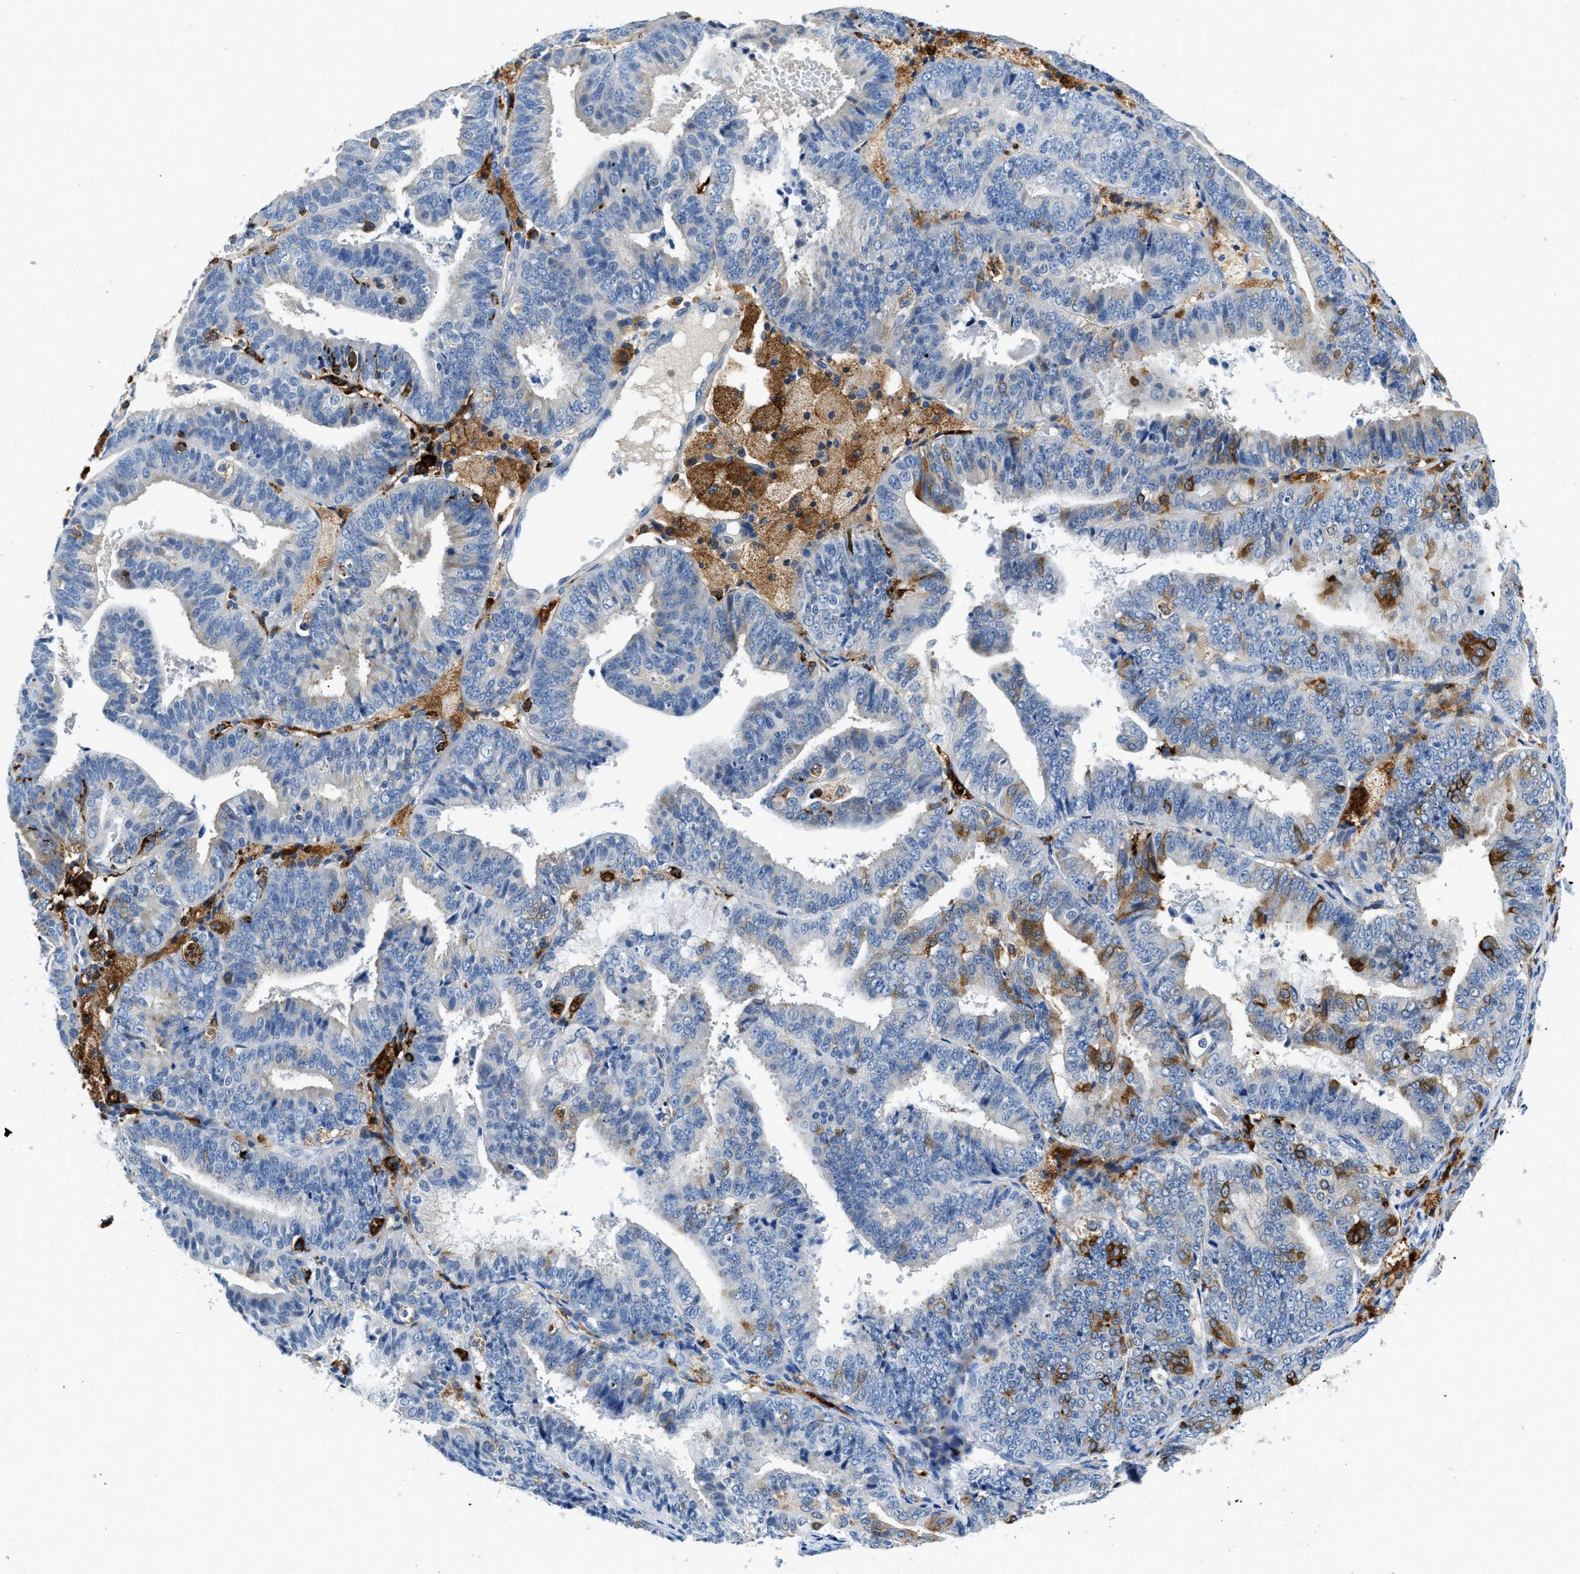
{"staining": {"intensity": "strong", "quantity": "<25%", "location": "cytoplasmic/membranous"}, "tissue": "endometrial cancer", "cell_type": "Tumor cells", "image_type": "cancer", "snomed": [{"axis": "morphology", "description": "Adenocarcinoma, NOS"}, {"axis": "topography", "description": "Endometrium"}], "caption": "A medium amount of strong cytoplasmic/membranous expression is seen in about <25% of tumor cells in endometrial cancer tissue.", "gene": "CD226", "patient": {"sex": "female", "age": 63}}